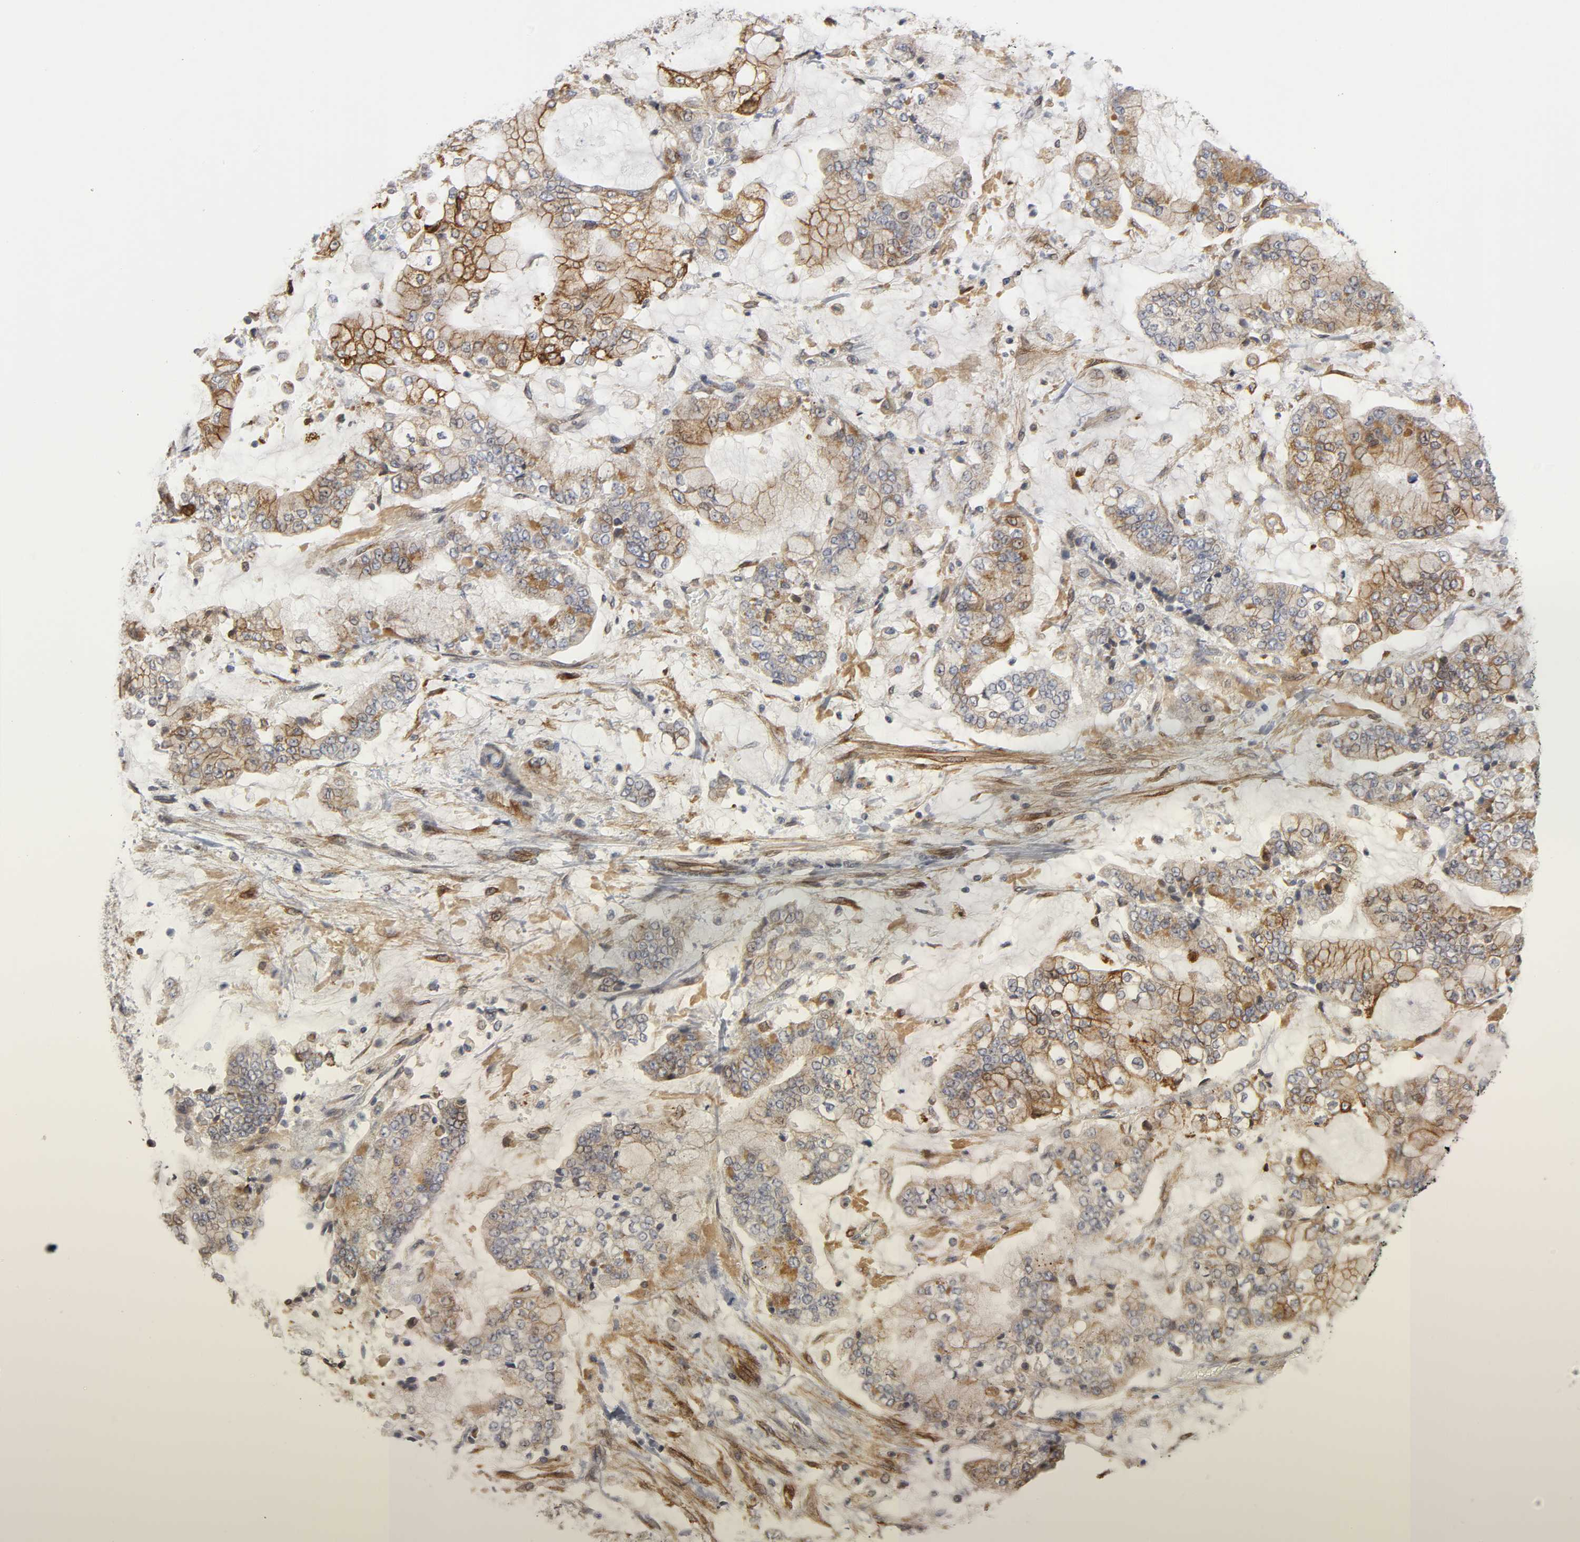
{"staining": {"intensity": "moderate", "quantity": "25%-75%", "location": "cytoplasmic/membranous"}, "tissue": "stomach cancer", "cell_type": "Tumor cells", "image_type": "cancer", "snomed": [{"axis": "morphology", "description": "Normal tissue, NOS"}, {"axis": "morphology", "description": "Adenocarcinoma, NOS"}, {"axis": "topography", "description": "Stomach, upper"}, {"axis": "topography", "description": "Stomach"}], "caption": "Tumor cells exhibit medium levels of moderate cytoplasmic/membranous staining in about 25%-75% of cells in human stomach cancer (adenocarcinoma).", "gene": "ASB6", "patient": {"sex": "male", "age": 76}}